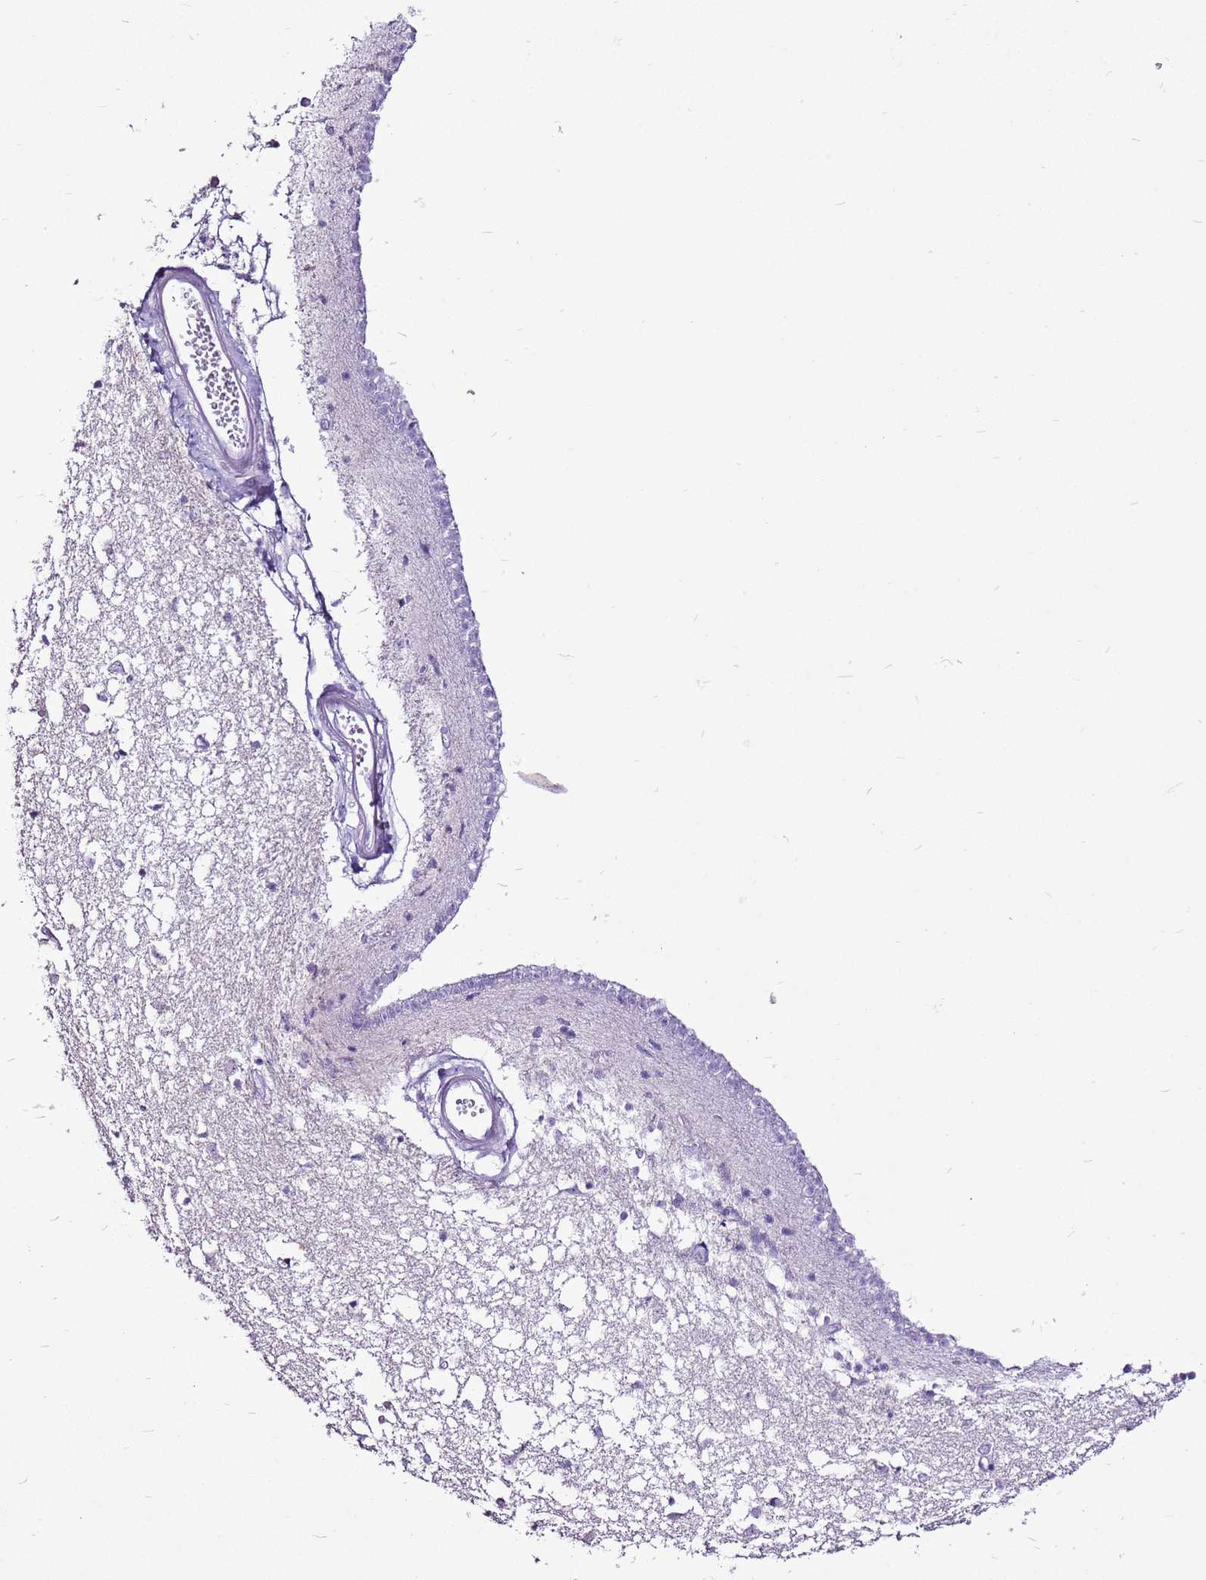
{"staining": {"intensity": "negative", "quantity": "none", "location": "none"}, "tissue": "caudate", "cell_type": "Glial cells", "image_type": "normal", "snomed": [{"axis": "morphology", "description": "Normal tissue, NOS"}, {"axis": "topography", "description": "Lateral ventricle wall"}], "caption": "This histopathology image is of unremarkable caudate stained with IHC to label a protein in brown with the nuclei are counter-stained blue. There is no expression in glial cells. (Stains: DAB IHC with hematoxylin counter stain, Microscopy: brightfield microscopy at high magnification).", "gene": "CNFN", "patient": {"sex": "male", "age": 45}}